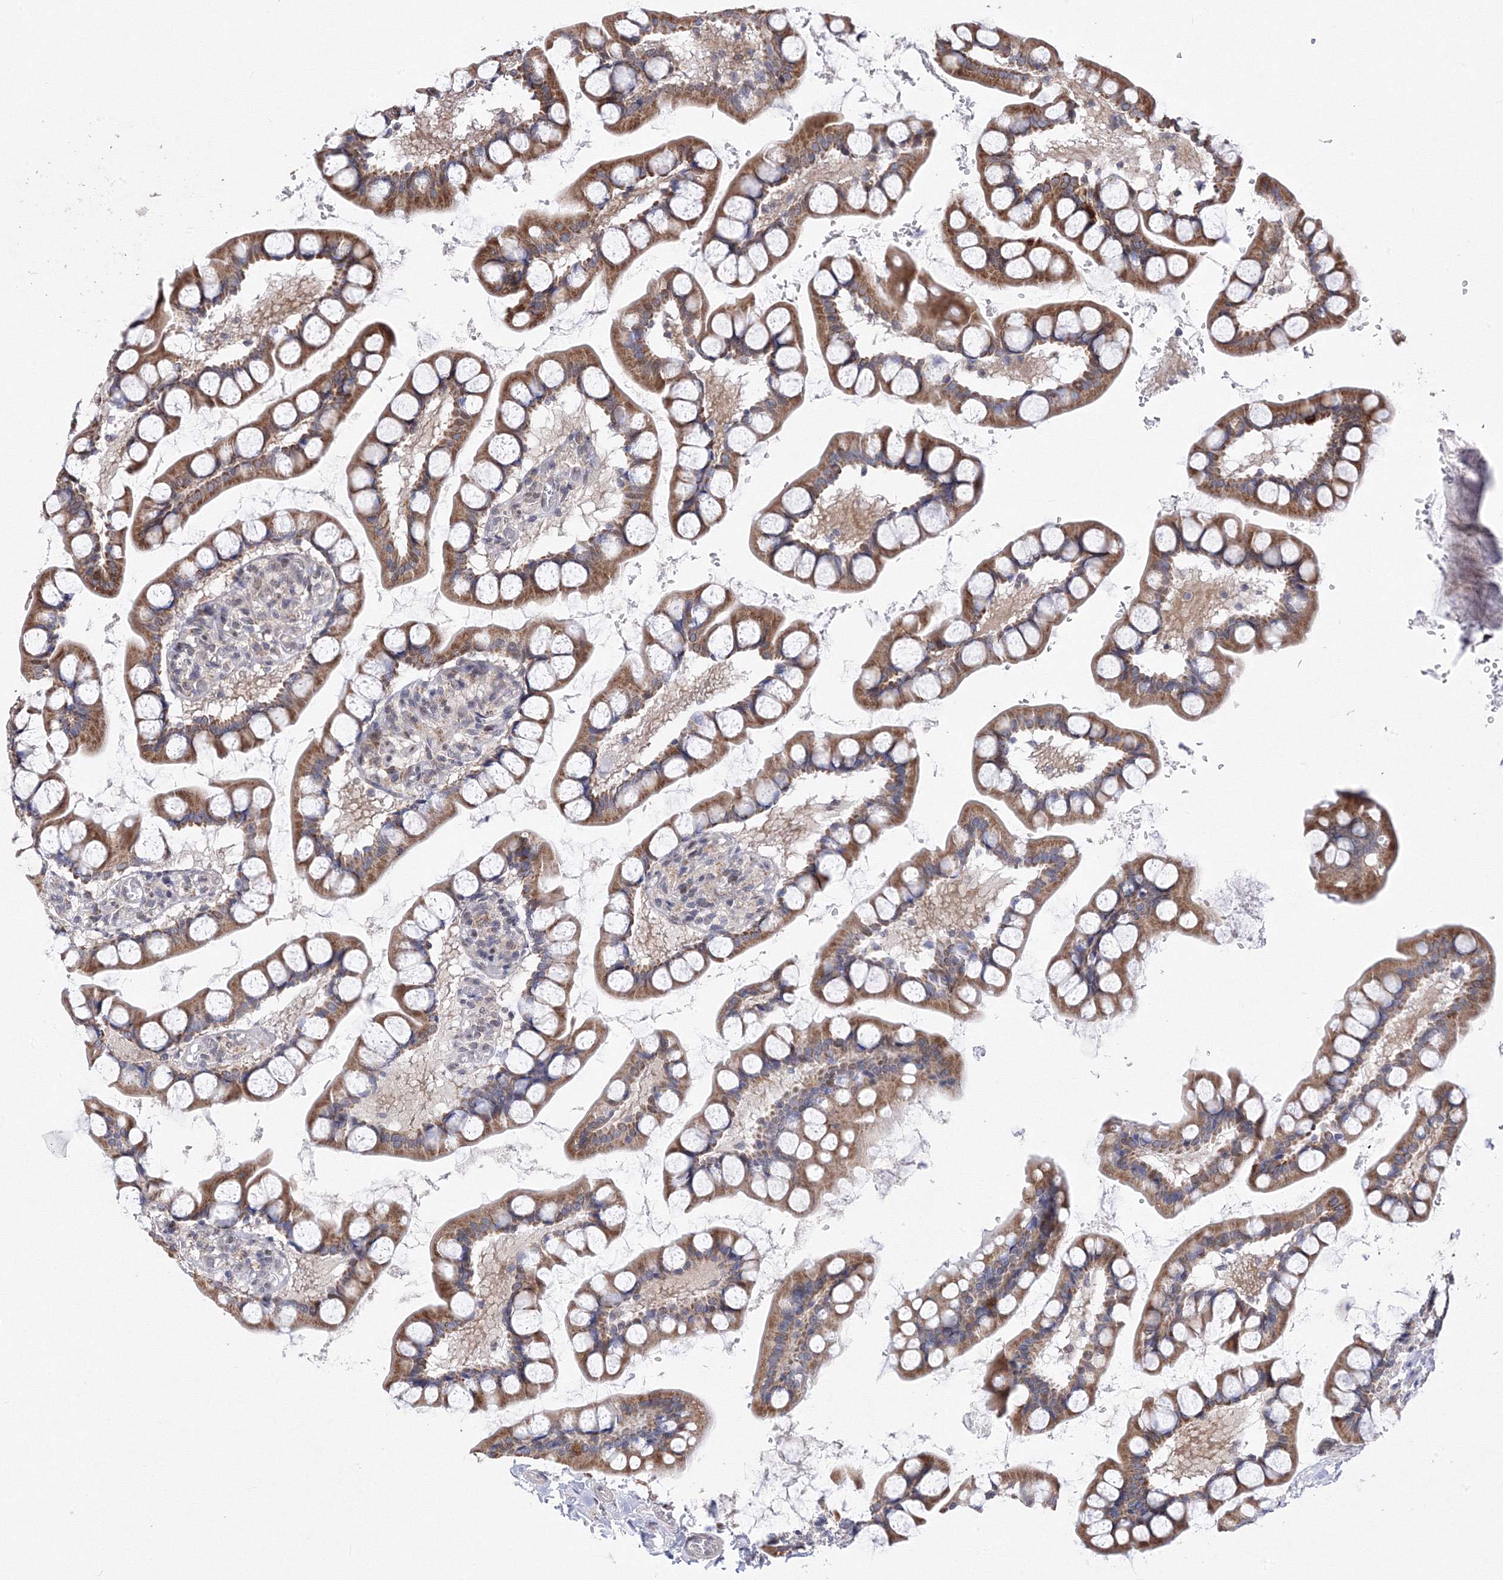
{"staining": {"intensity": "moderate", "quantity": ">75%", "location": "cytoplasmic/membranous"}, "tissue": "small intestine", "cell_type": "Glandular cells", "image_type": "normal", "snomed": [{"axis": "morphology", "description": "Normal tissue, NOS"}, {"axis": "topography", "description": "Small intestine"}], "caption": "Protein staining shows moderate cytoplasmic/membranous expression in about >75% of glandular cells in unremarkable small intestine. The protein of interest is shown in brown color, while the nuclei are stained blue.", "gene": "GPN1", "patient": {"sex": "male", "age": 52}}